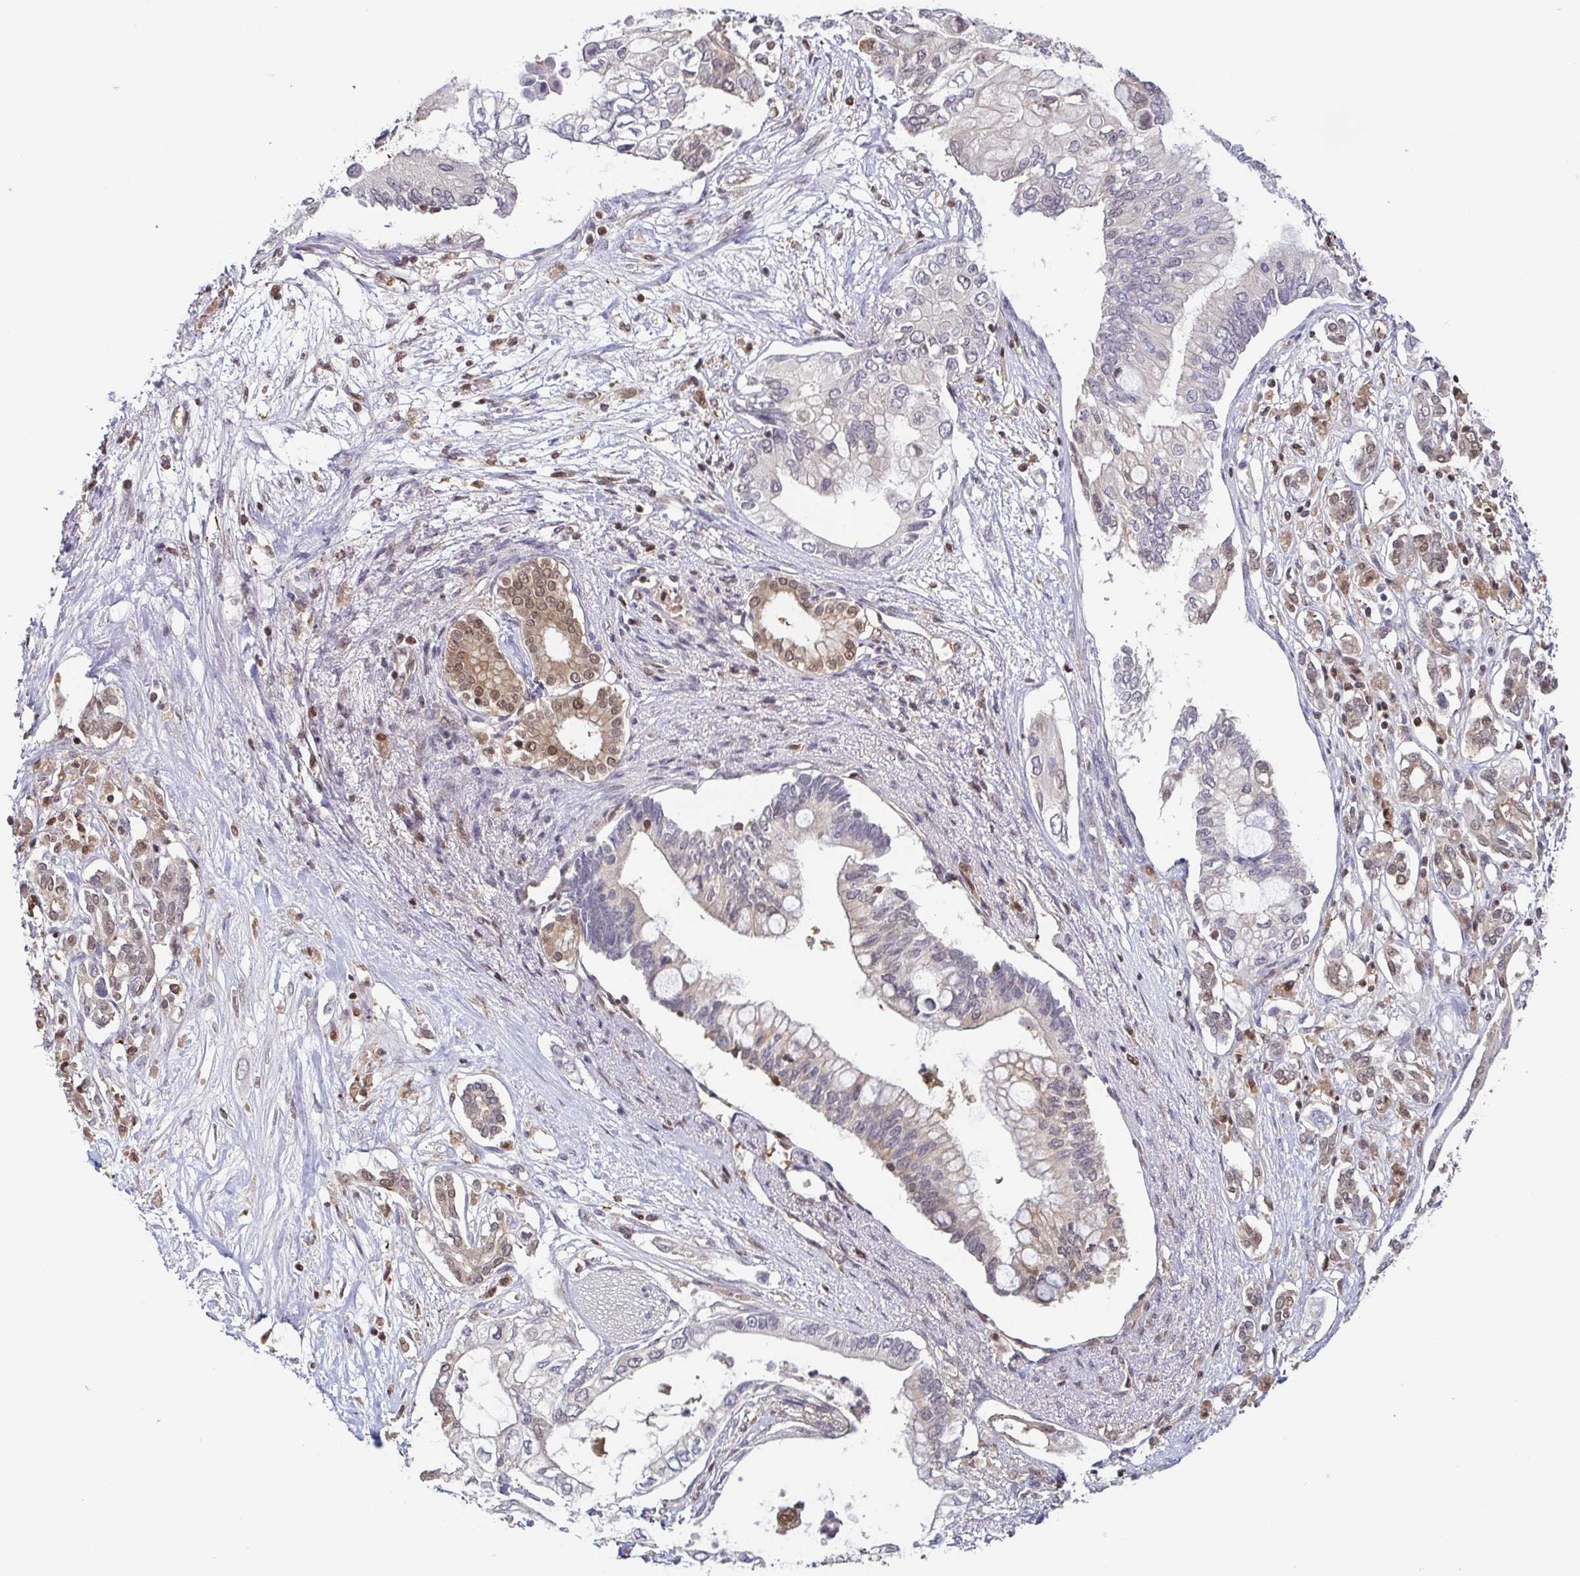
{"staining": {"intensity": "weak", "quantity": "25%-75%", "location": "cytoplasmic/membranous,nuclear"}, "tissue": "pancreatic cancer", "cell_type": "Tumor cells", "image_type": "cancer", "snomed": [{"axis": "morphology", "description": "Adenocarcinoma, NOS"}, {"axis": "topography", "description": "Pancreas"}], "caption": "Weak cytoplasmic/membranous and nuclear positivity is present in about 25%-75% of tumor cells in pancreatic cancer. The staining is performed using DAB (3,3'-diaminobenzidine) brown chromogen to label protein expression. The nuclei are counter-stained blue using hematoxylin.", "gene": "PSMB9", "patient": {"sex": "female", "age": 63}}